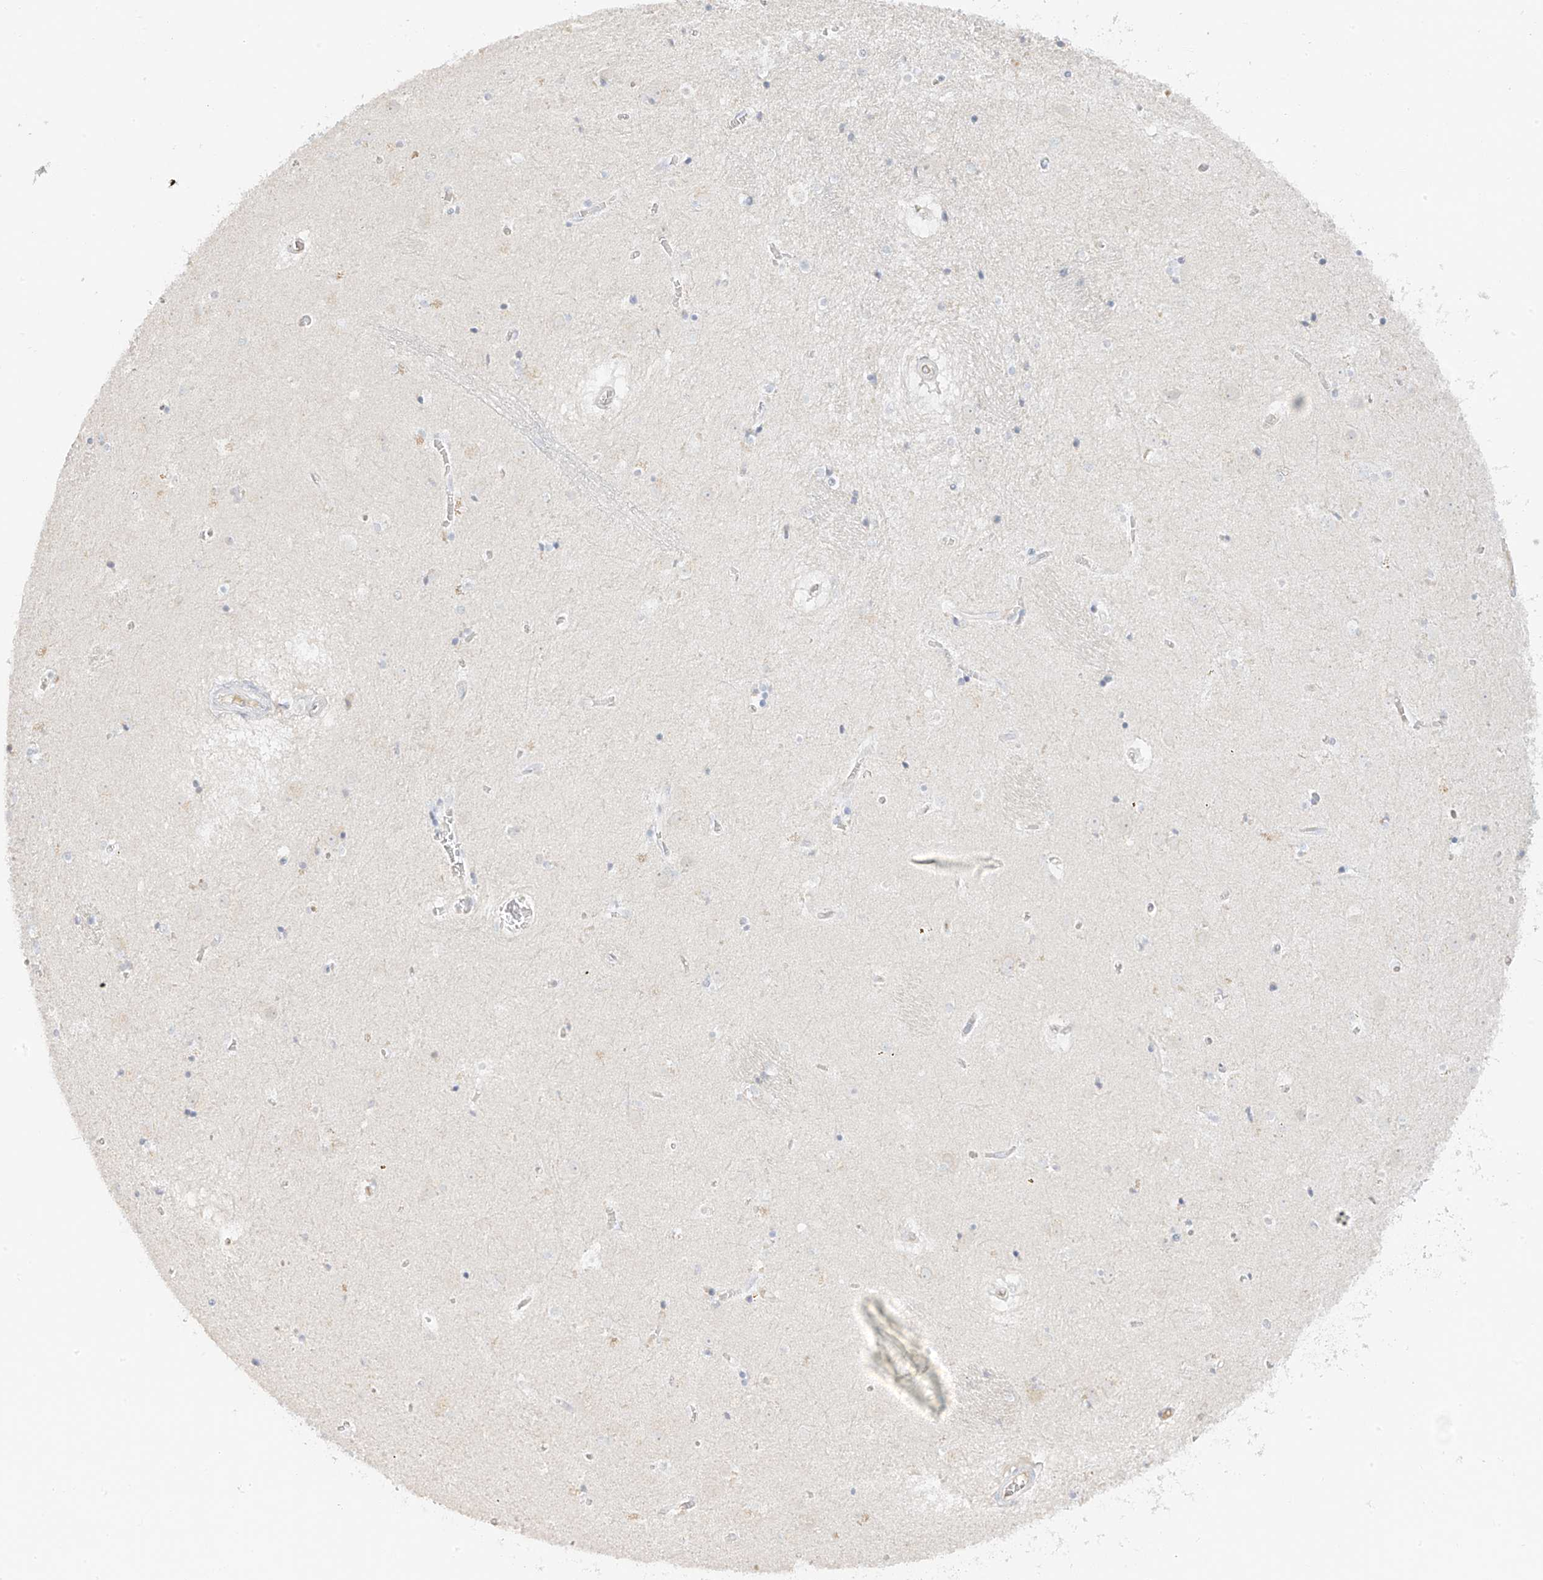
{"staining": {"intensity": "negative", "quantity": "none", "location": "none"}, "tissue": "caudate", "cell_type": "Glial cells", "image_type": "normal", "snomed": [{"axis": "morphology", "description": "Normal tissue, NOS"}, {"axis": "topography", "description": "Lateral ventricle wall"}], "caption": "IHC photomicrograph of normal caudate: human caudate stained with DAB (3,3'-diaminobenzidine) shows no significant protein expression in glial cells.", "gene": "DCDC2", "patient": {"sex": "male", "age": 70}}